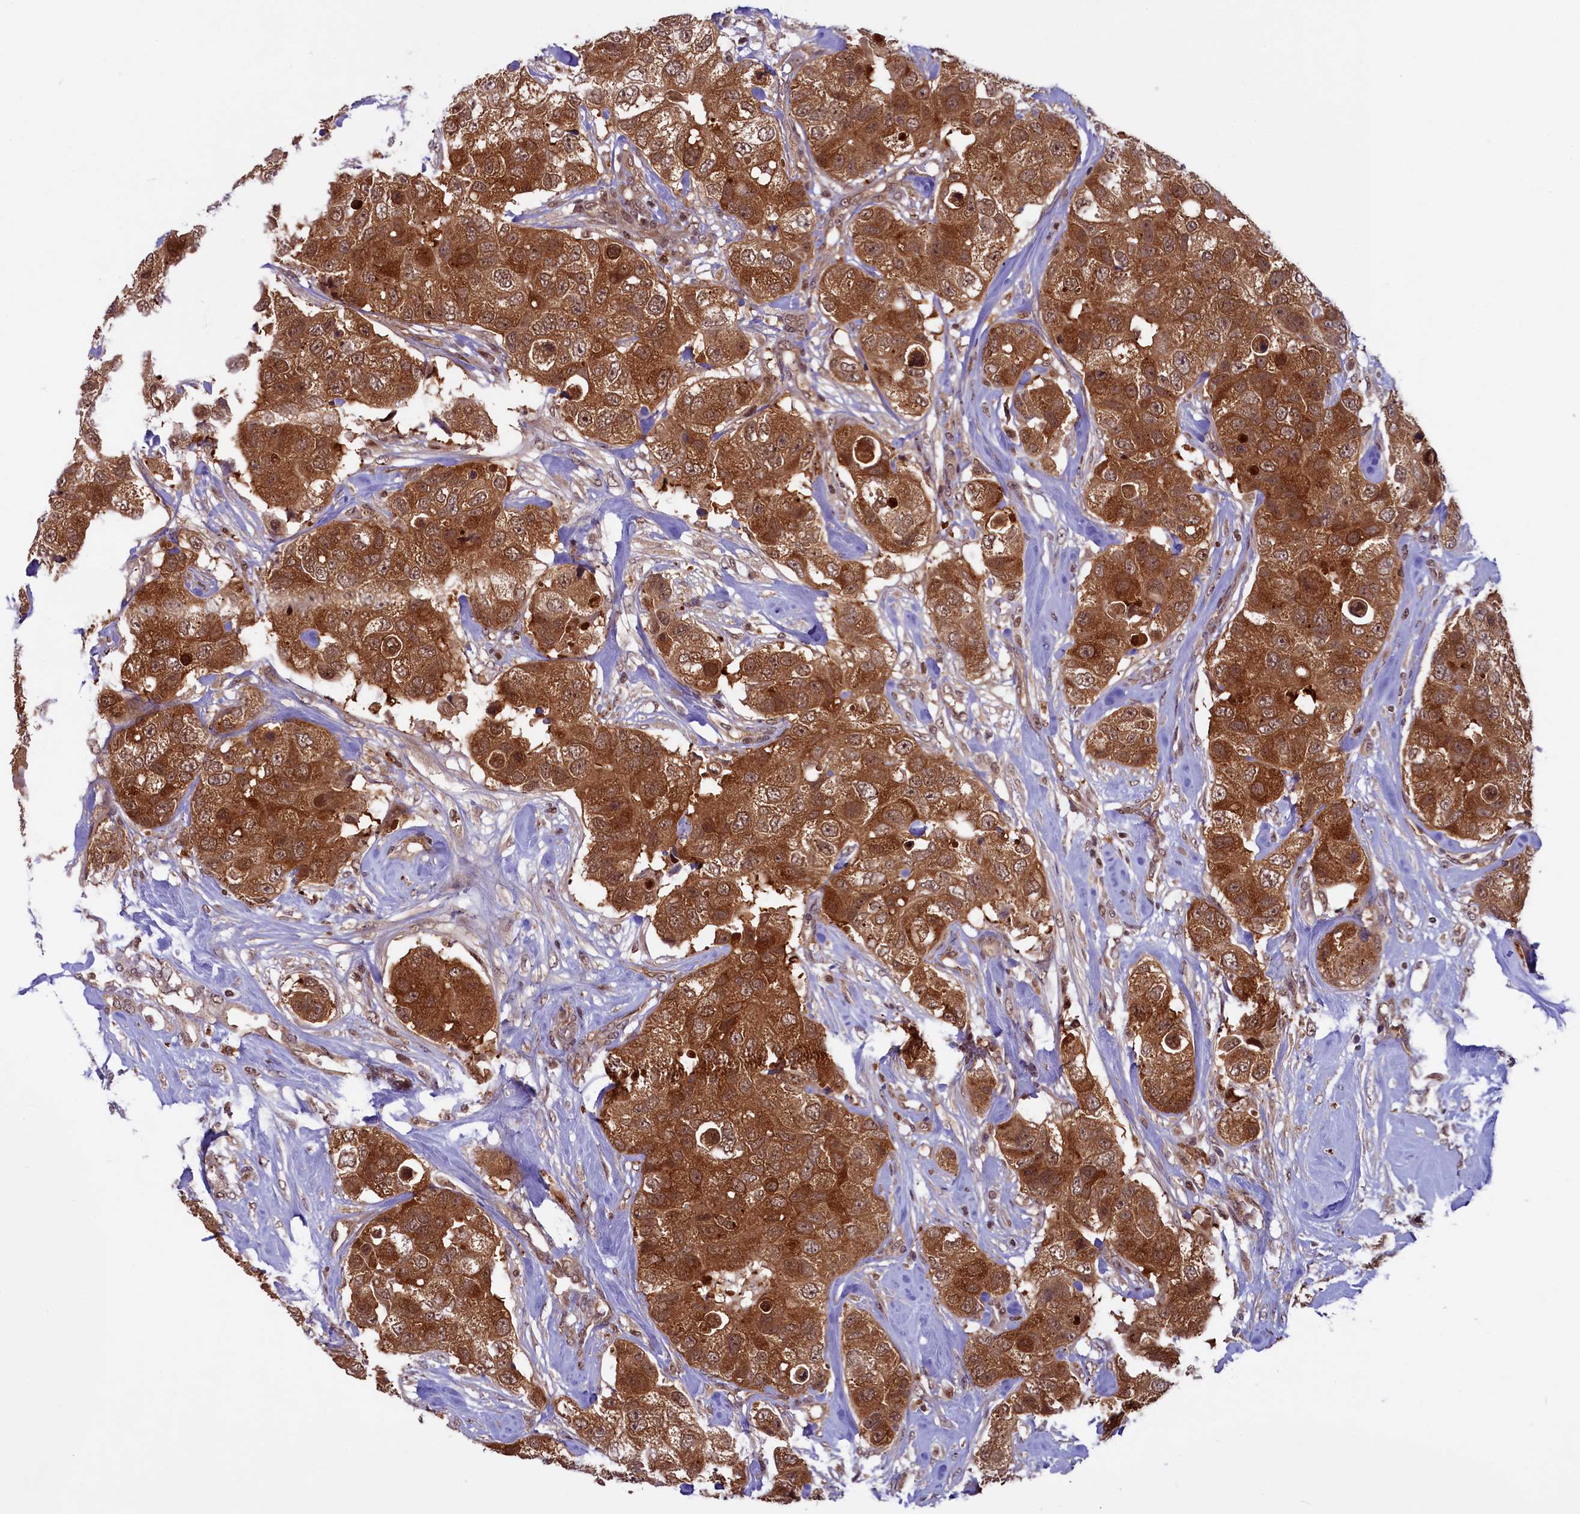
{"staining": {"intensity": "strong", "quantity": ">75%", "location": "cytoplasmic/membranous,nuclear"}, "tissue": "breast cancer", "cell_type": "Tumor cells", "image_type": "cancer", "snomed": [{"axis": "morphology", "description": "Duct carcinoma"}, {"axis": "topography", "description": "Breast"}], "caption": "The histopathology image displays immunohistochemical staining of breast intraductal carcinoma. There is strong cytoplasmic/membranous and nuclear expression is appreciated in approximately >75% of tumor cells.", "gene": "SLC7A6OS", "patient": {"sex": "female", "age": 62}}